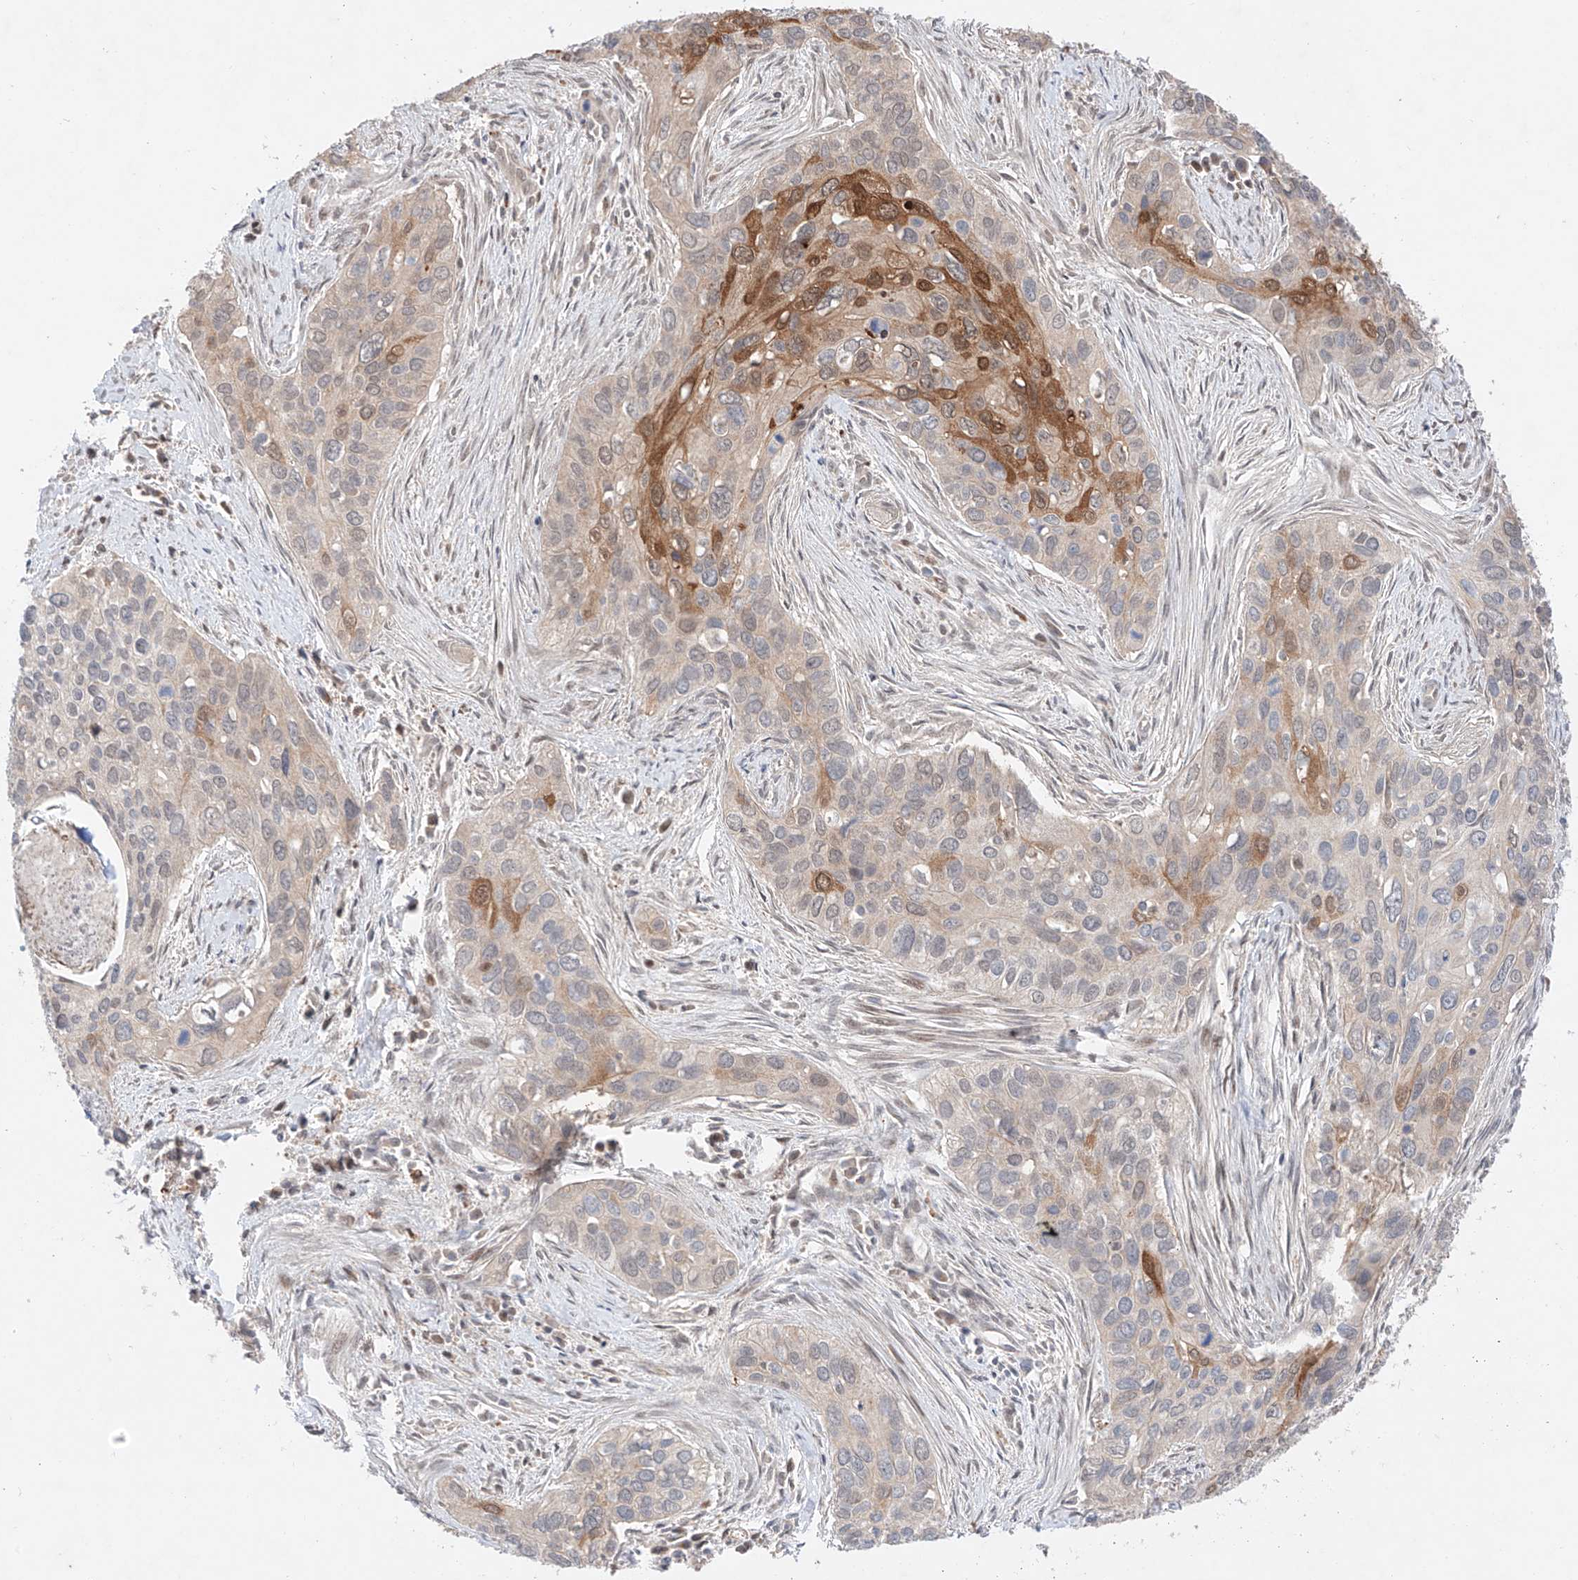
{"staining": {"intensity": "moderate", "quantity": "<25%", "location": "cytoplasmic/membranous,nuclear"}, "tissue": "cervical cancer", "cell_type": "Tumor cells", "image_type": "cancer", "snomed": [{"axis": "morphology", "description": "Squamous cell carcinoma, NOS"}, {"axis": "topography", "description": "Cervix"}], "caption": "The histopathology image demonstrates staining of cervical cancer, revealing moderate cytoplasmic/membranous and nuclear protein staining (brown color) within tumor cells.", "gene": "GCNT1", "patient": {"sex": "female", "age": 55}}